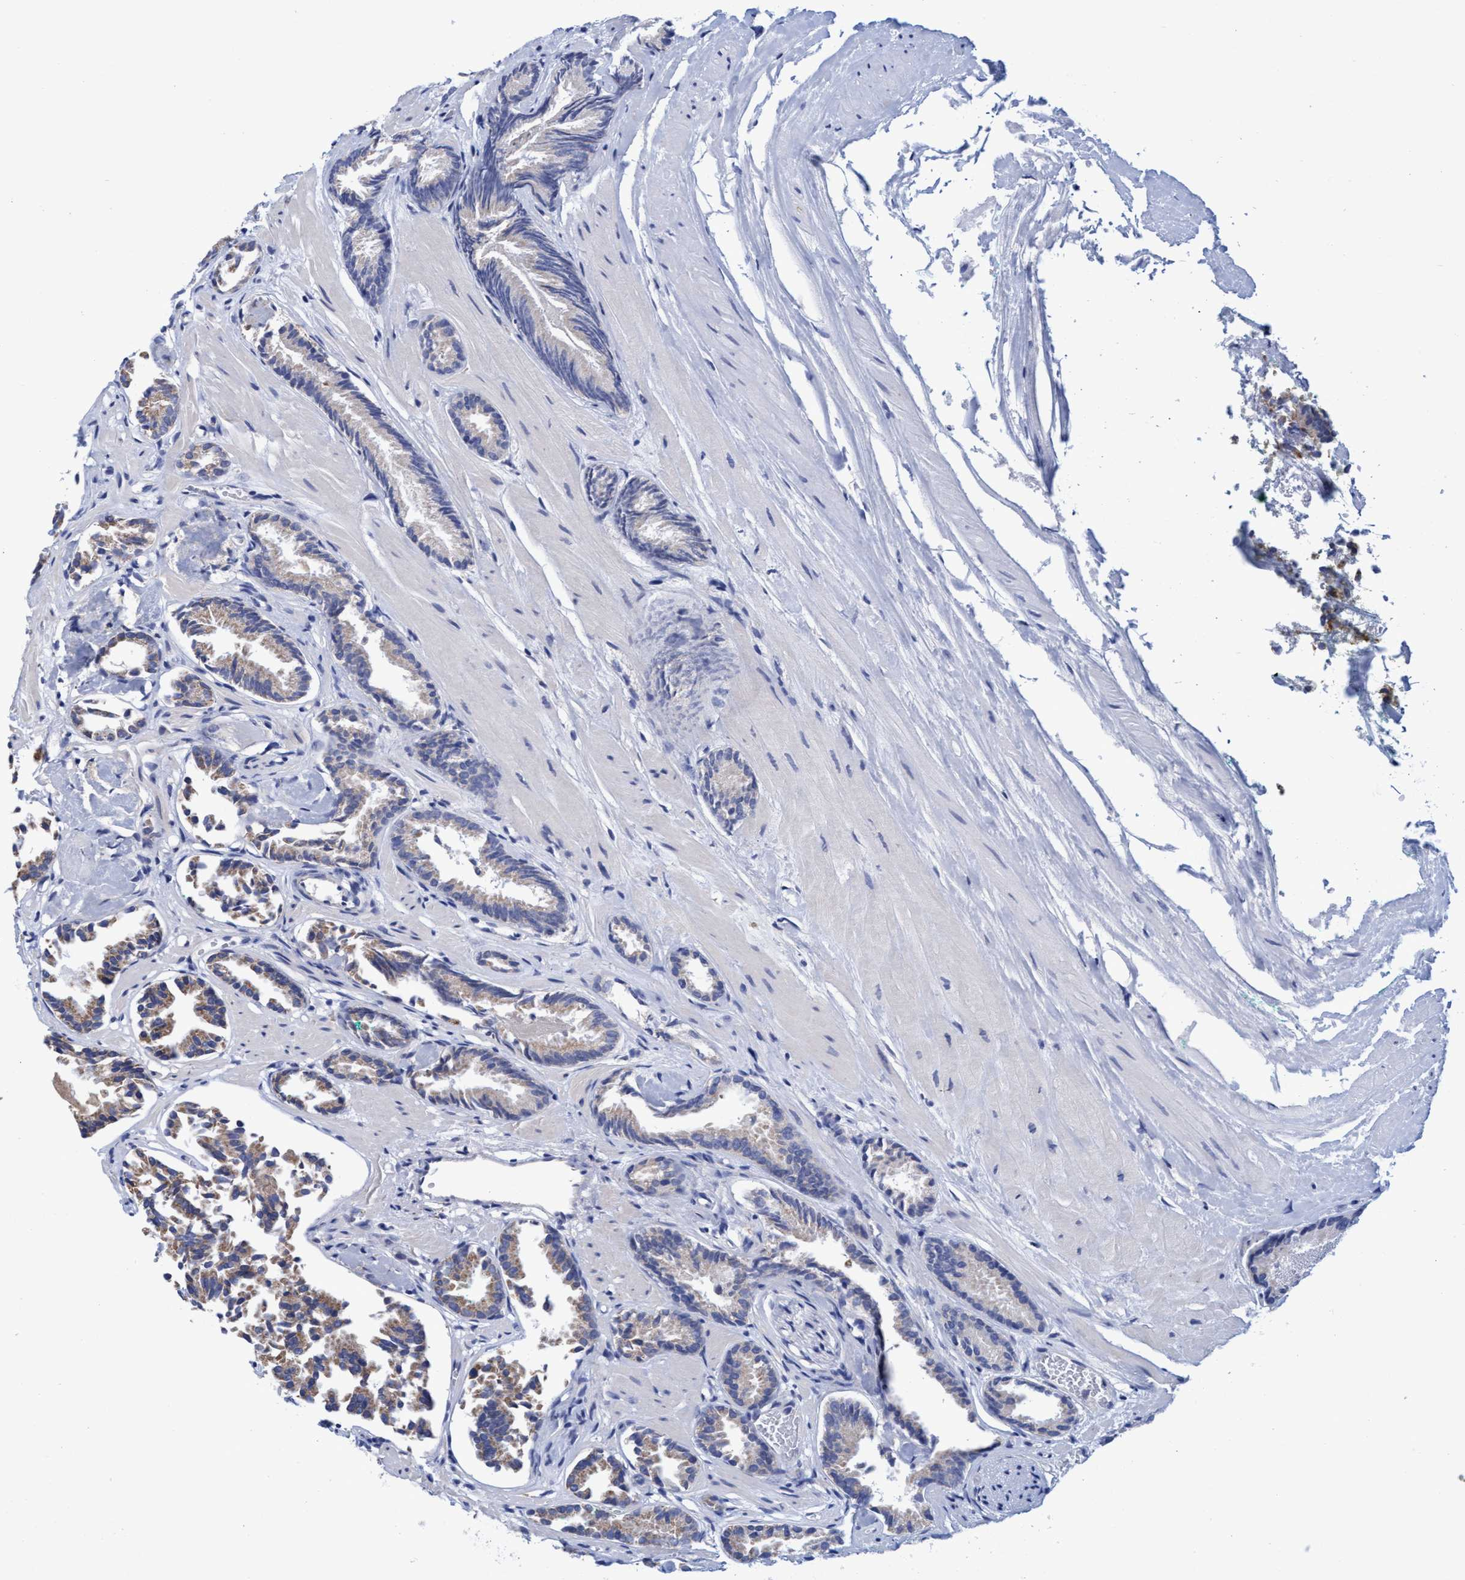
{"staining": {"intensity": "weak", "quantity": "25%-75%", "location": "cytoplasmic/membranous"}, "tissue": "prostate cancer", "cell_type": "Tumor cells", "image_type": "cancer", "snomed": [{"axis": "morphology", "description": "Adenocarcinoma, Low grade"}, {"axis": "topography", "description": "Prostate"}], "caption": "Protein positivity by immunohistochemistry (IHC) displays weak cytoplasmic/membranous staining in approximately 25%-75% of tumor cells in adenocarcinoma (low-grade) (prostate).", "gene": "NAT16", "patient": {"sex": "male", "age": 51}}